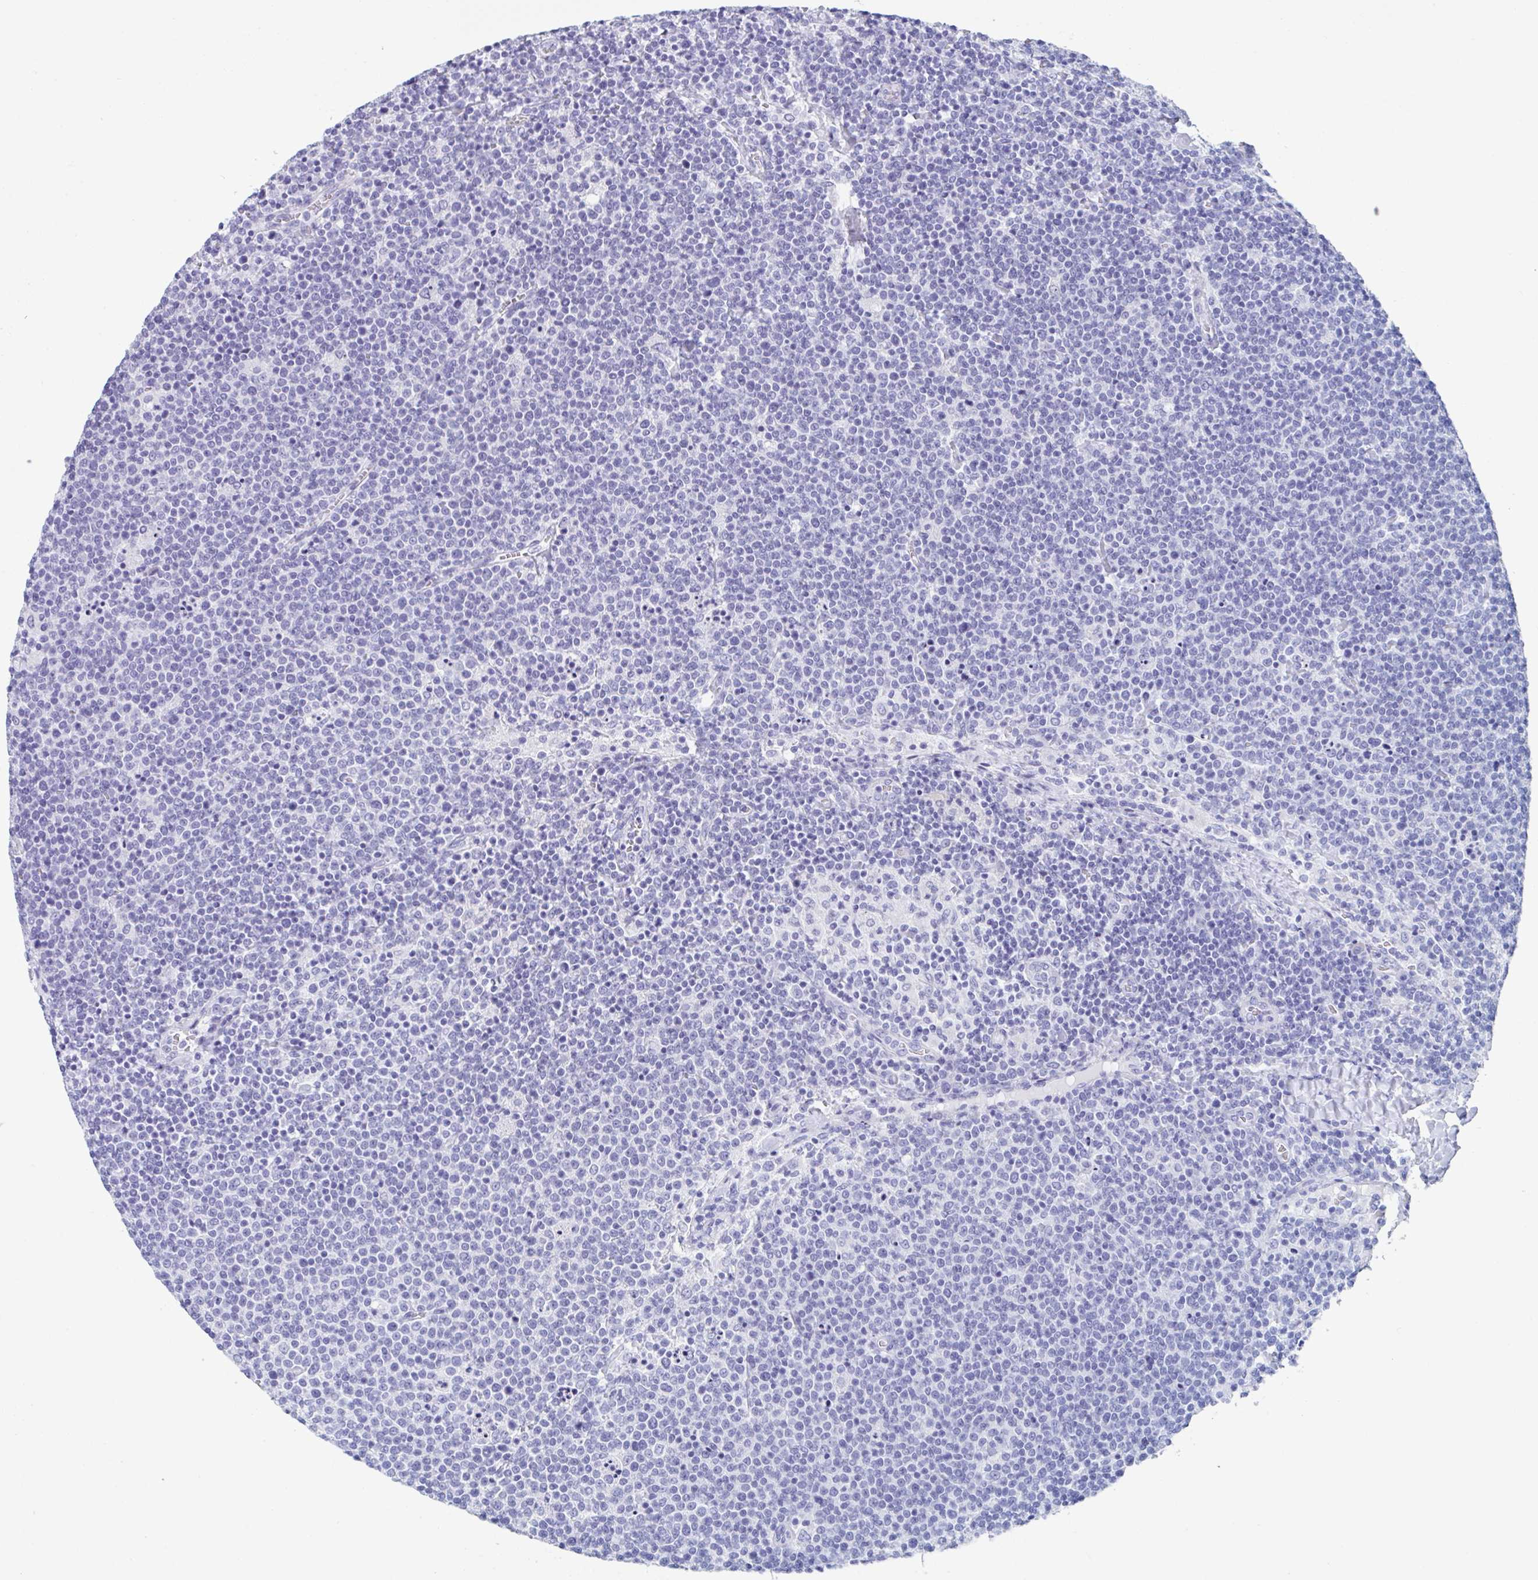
{"staining": {"intensity": "negative", "quantity": "none", "location": "none"}, "tissue": "lymphoma", "cell_type": "Tumor cells", "image_type": "cancer", "snomed": [{"axis": "morphology", "description": "Malignant lymphoma, non-Hodgkin's type, High grade"}, {"axis": "topography", "description": "Lymph node"}], "caption": "IHC of malignant lymphoma, non-Hodgkin's type (high-grade) reveals no expression in tumor cells.", "gene": "ZPBP", "patient": {"sex": "male", "age": 61}}